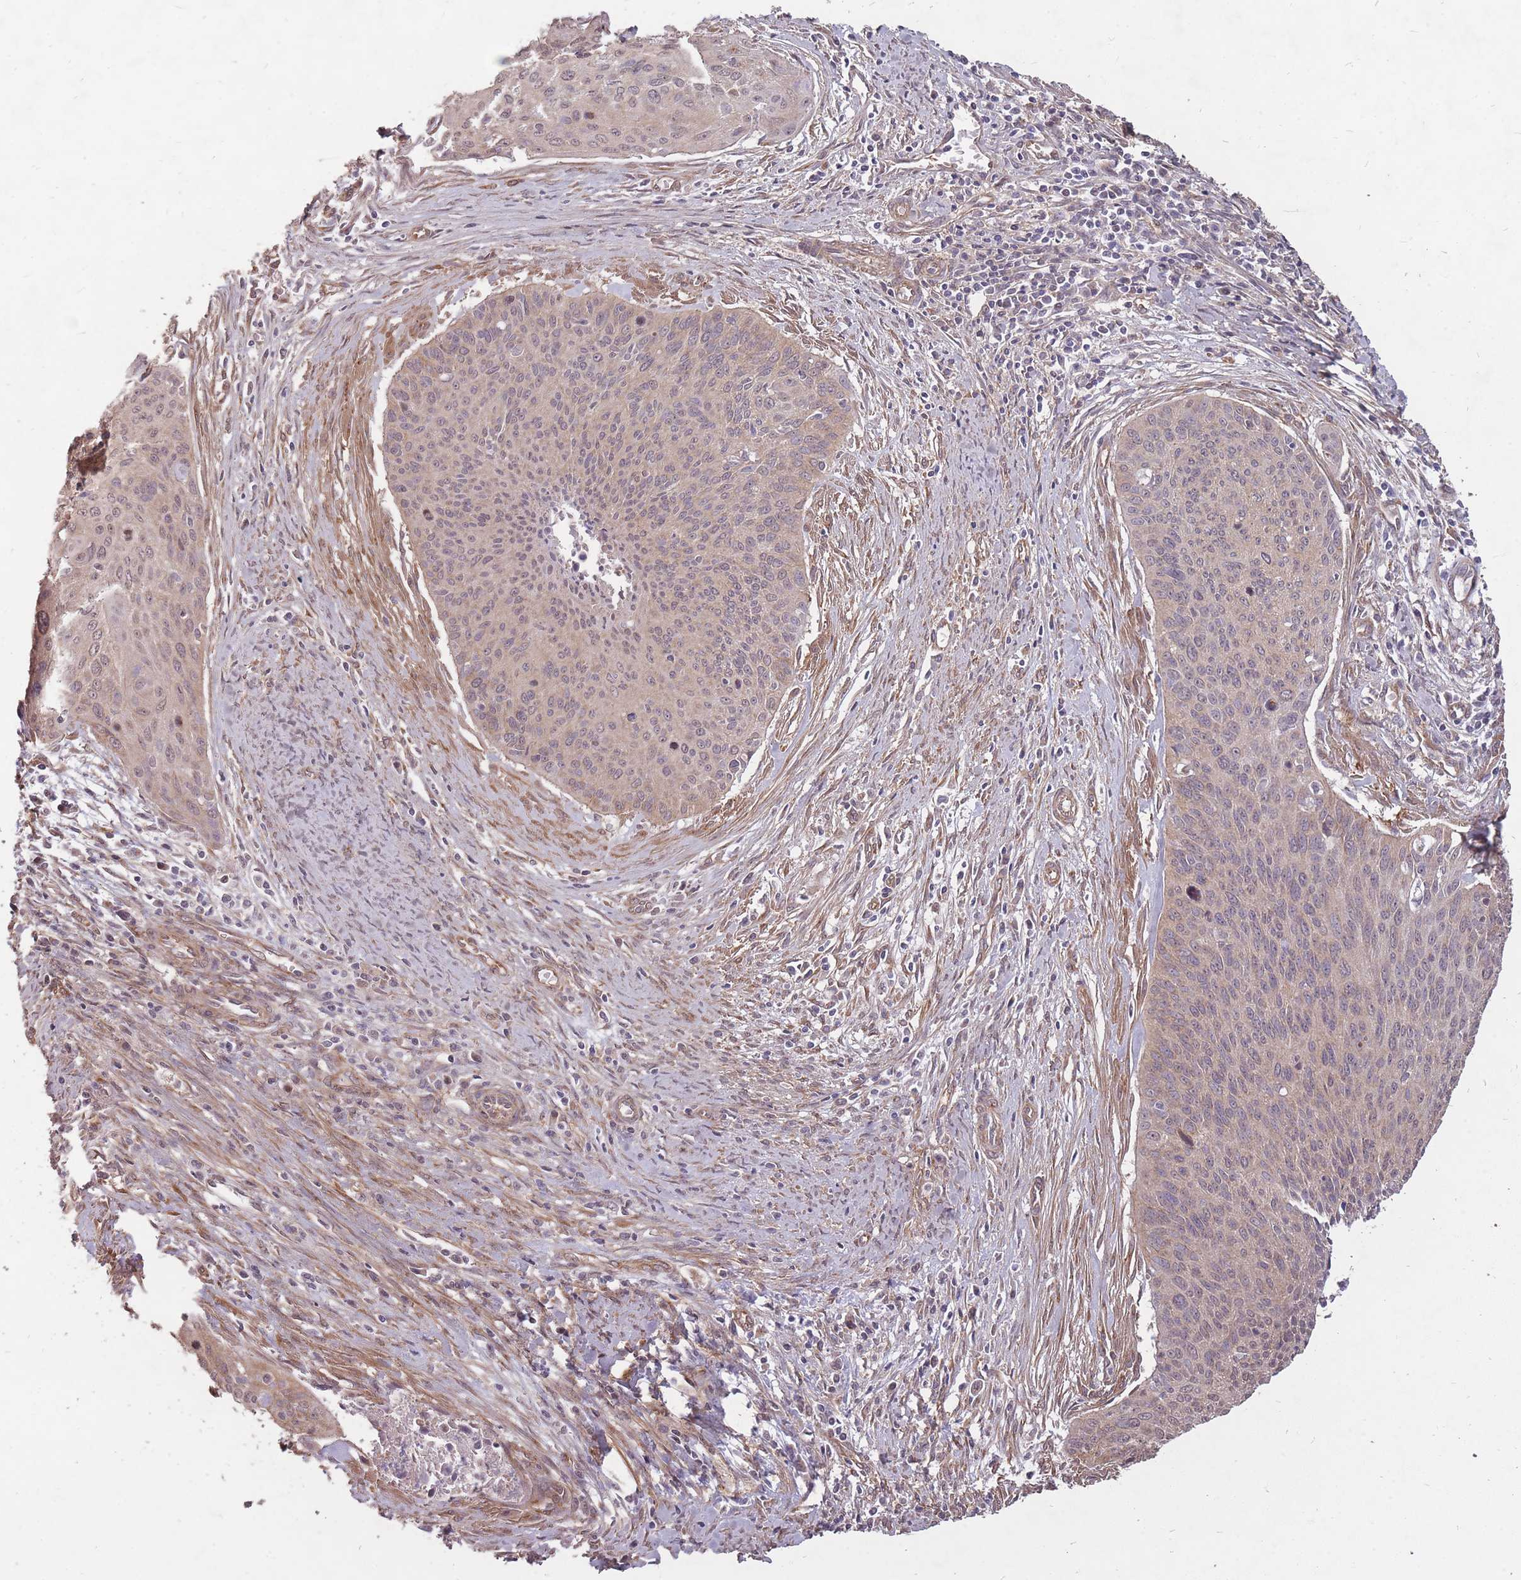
{"staining": {"intensity": "weak", "quantity": "<25%", "location": "nuclear"}, "tissue": "cervical cancer", "cell_type": "Tumor cells", "image_type": "cancer", "snomed": [{"axis": "morphology", "description": "Squamous cell carcinoma, NOS"}, {"axis": "topography", "description": "Cervix"}], "caption": "IHC image of neoplastic tissue: human cervical cancer stained with DAB reveals no significant protein positivity in tumor cells.", "gene": "DYNC1LI2", "patient": {"sex": "female", "age": 55}}